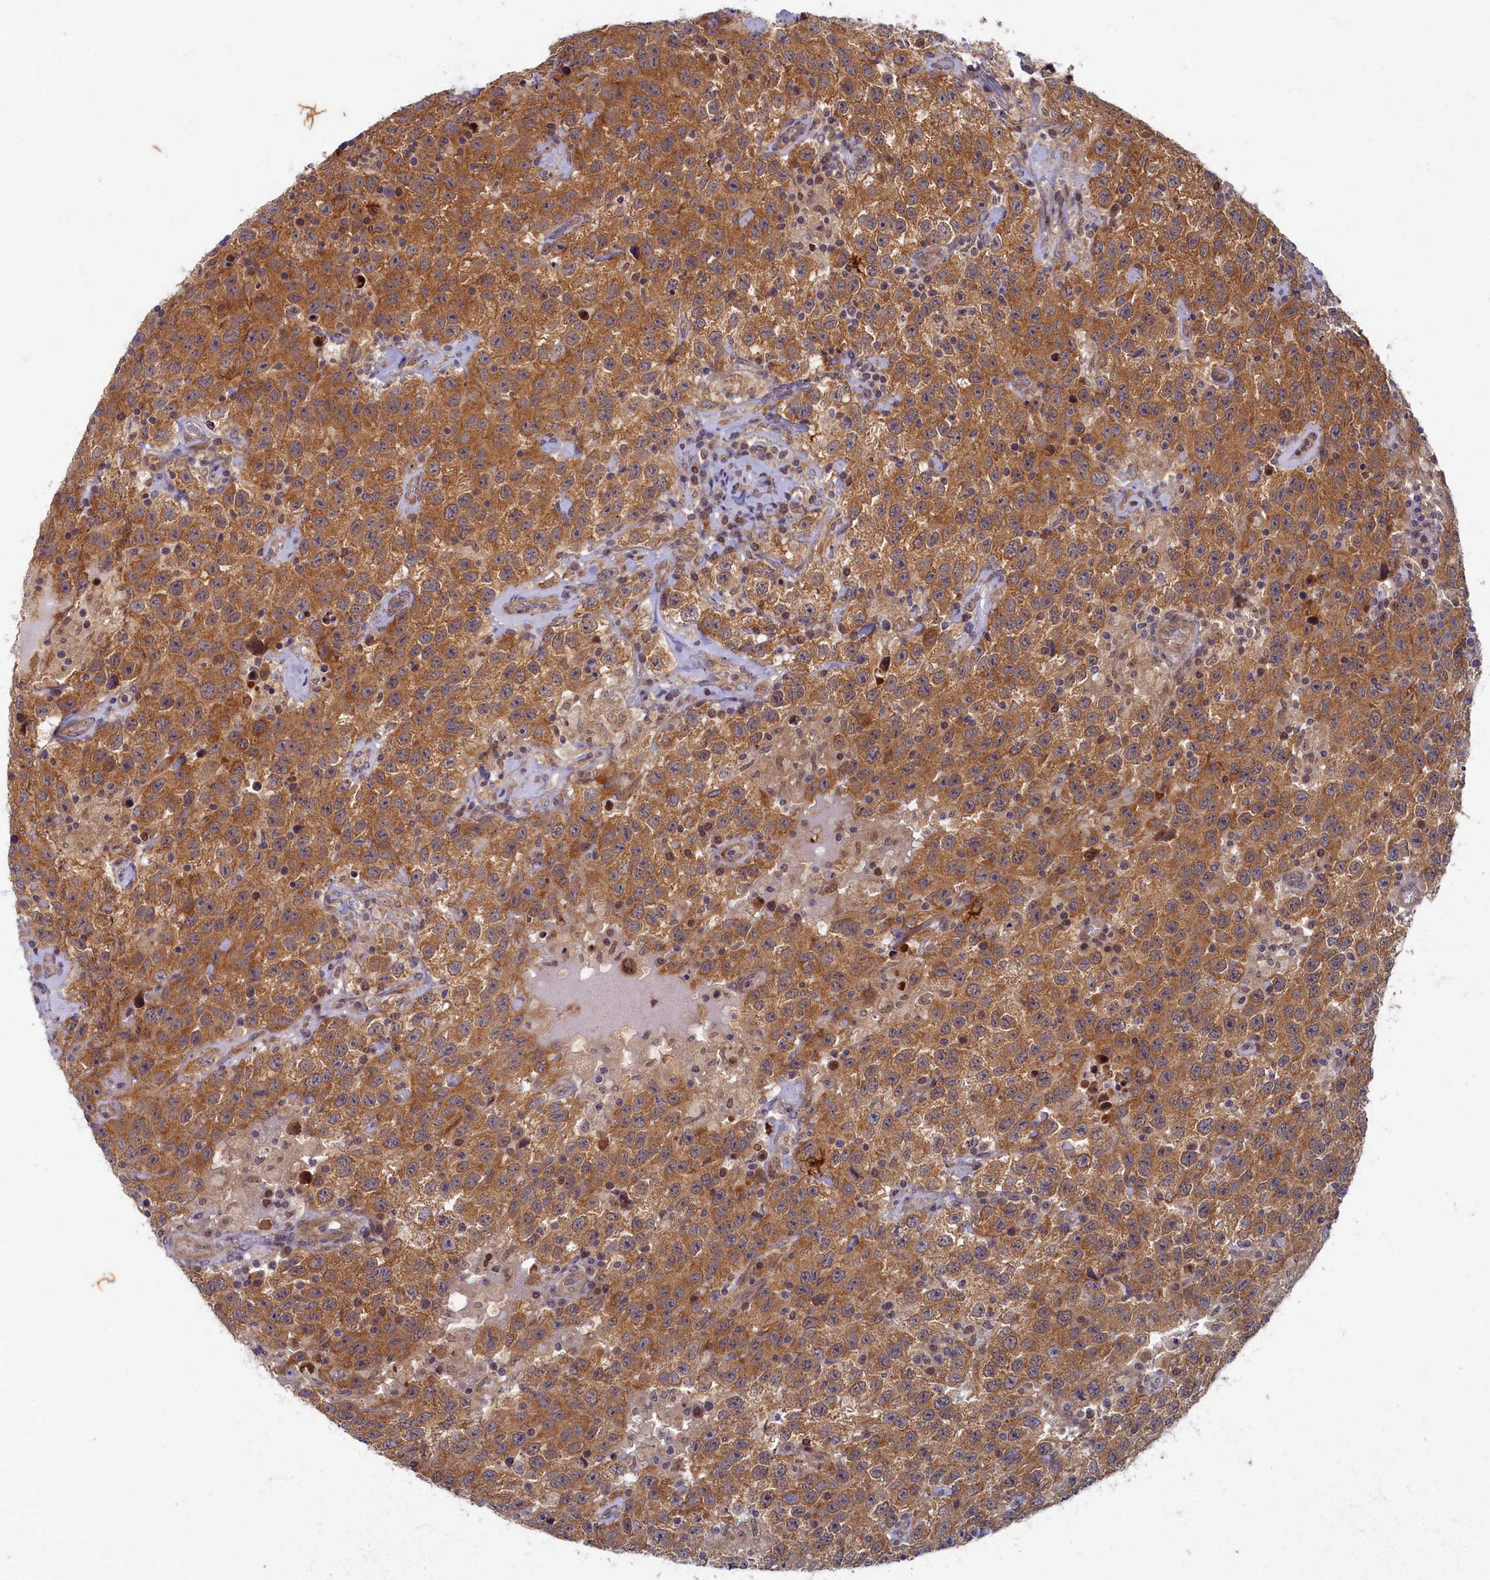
{"staining": {"intensity": "moderate", "quantity": ">75%", "location": "cytoplasmic/membranous"}, "tissue": "testis cancer", "cell_type": "Tumor cells", "image_type": "cancer", "snomed": [{"axis": "morphology", "description": "Seminoma, NOS"}, {"axis": "topography", "description": "Testis"}], "caption": "Immunohistochemistry photomicrograph of neoplastic tissue: human testis seminoma stained using immunohistochemistry demonstrates medium levels of moderate protein expression localized specifically in the cytoplasmic/membranous of tumor cells, appearing as a cytoplasmic/membranous brown color.", "gene": "WDR59", "patient": {"sex": "male", "age": 41}}